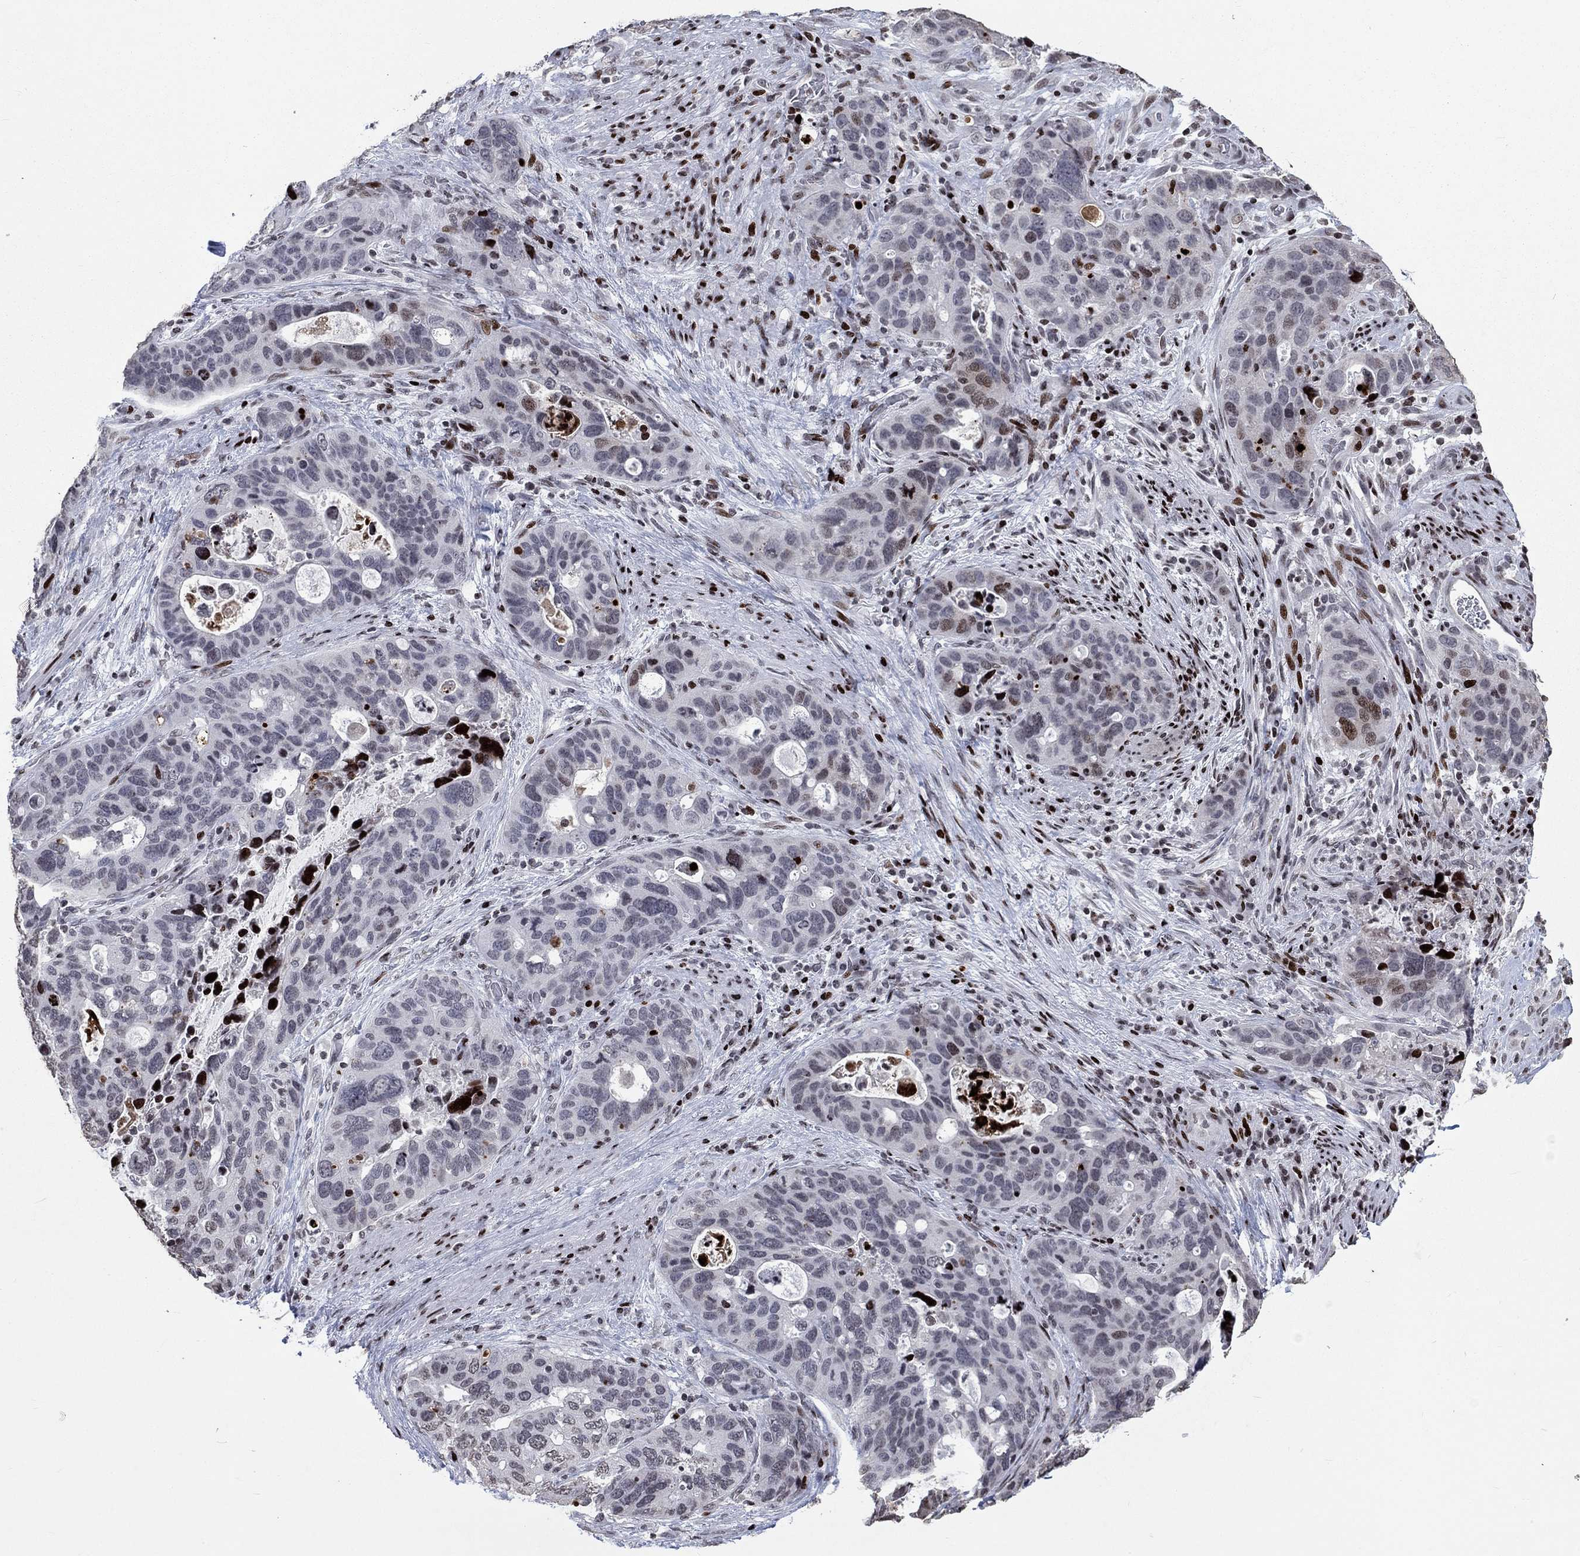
{"staining": {"intensity": "moderate", "quantity": "<25%", "location": "nuclear"}, "tissue": "stomach cancer", "cell_type": "Tumor cells", "image_type": "cancer", "snomed": [{"axis": "morphology", "description": "Adenocarcinoma, NOS"}, {"axis": "topography", "description": "Stomach"}], "caption": "Immunohistochemical staining of stomach adenocarcinoma displays moderate nuclear protein staining in approximately <25% of tumor cells.", "gene": "SRSF3", "patient": {"sex": "male", "age": 54}}